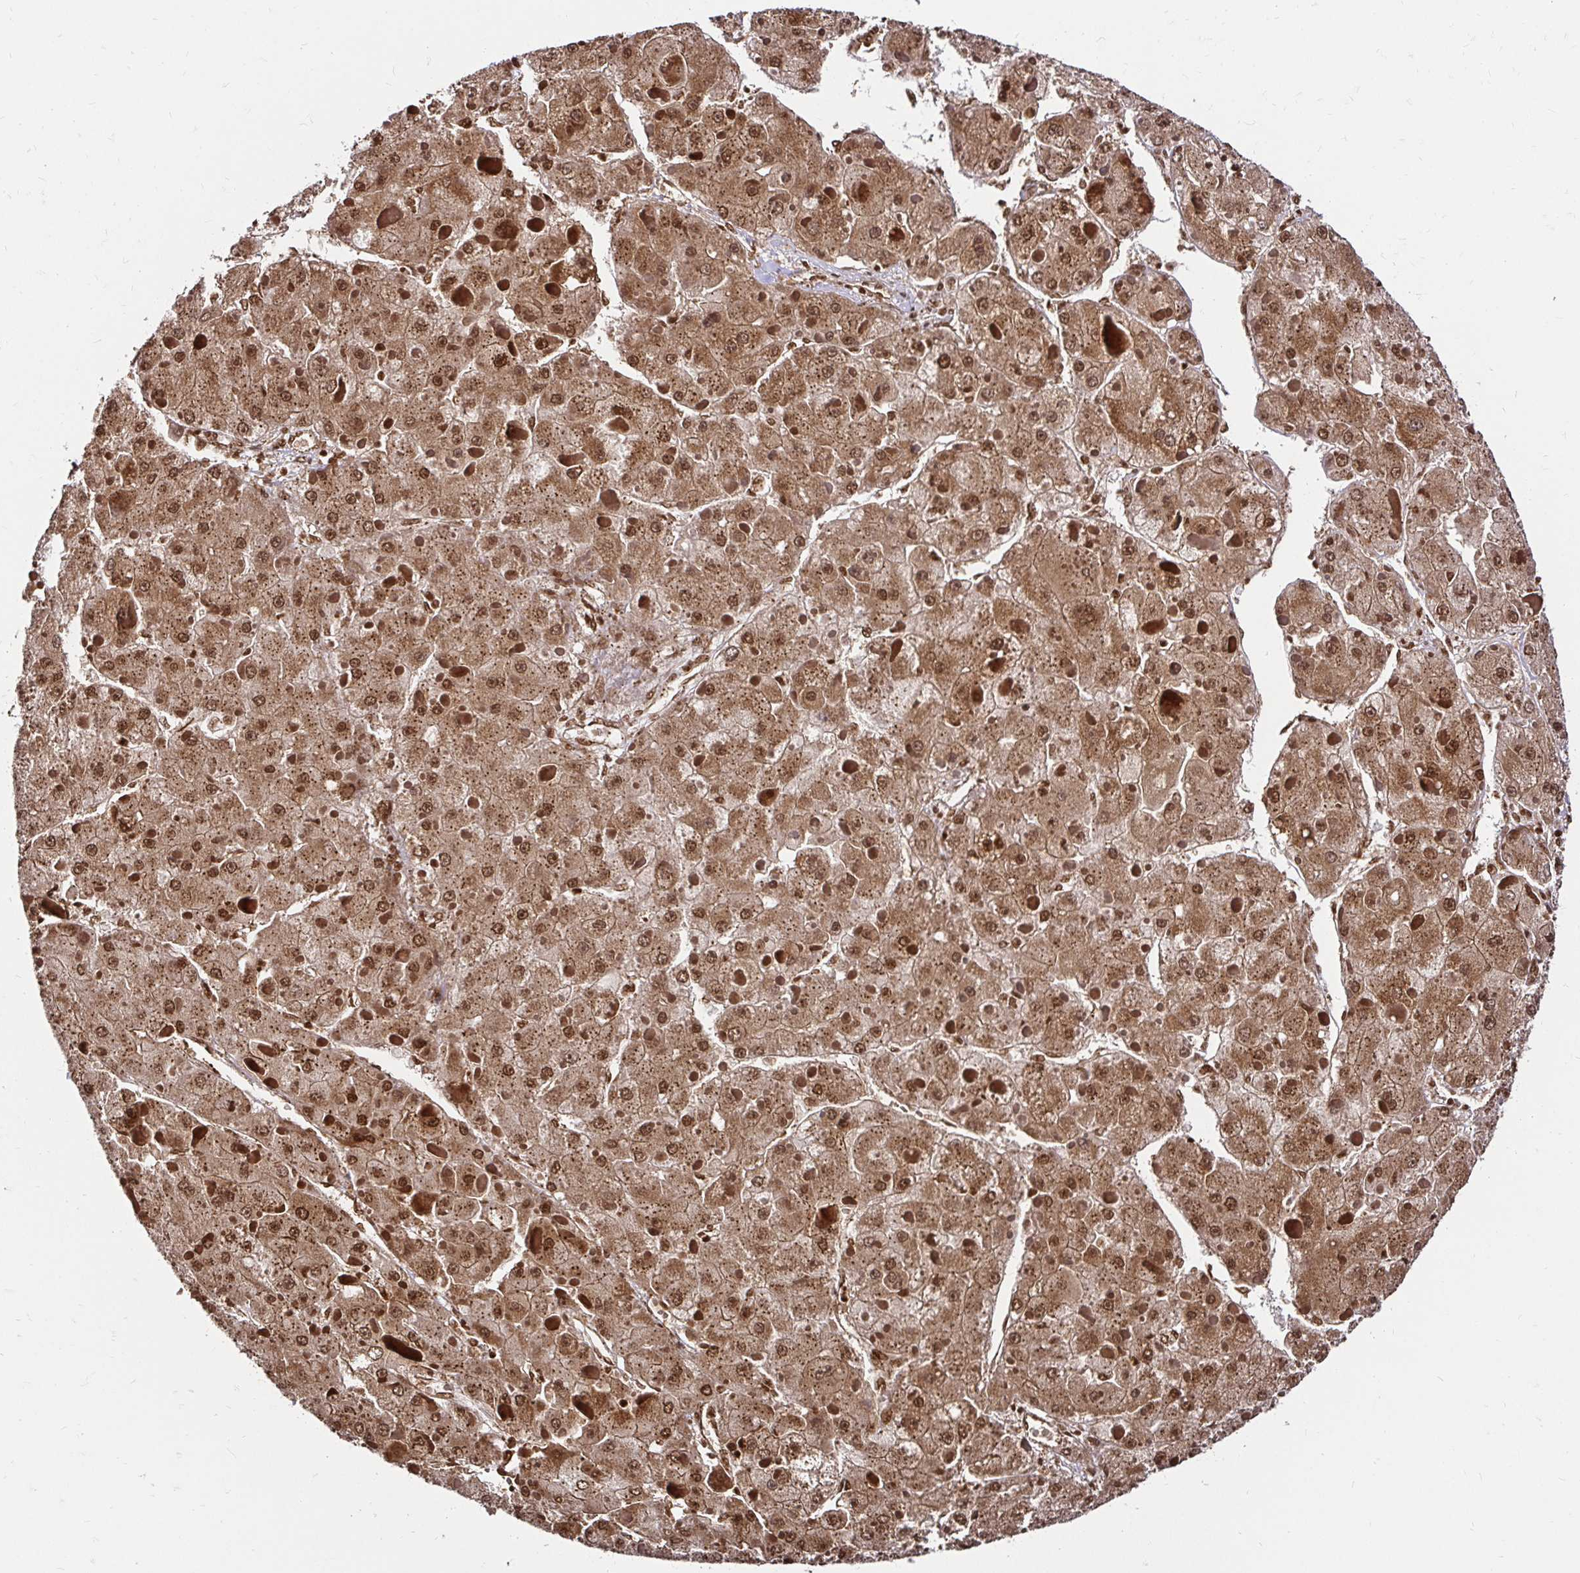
{"staining": {"intensity": "moderate", "quantity": ">75%", "location": "cytoplasmic/membranous,nuclear"}, "tissue": "liver cancer", "cell_type": "Tumor cells", "image_type": "cancer", "snomed": [{"axis": "morphology", "description": "Carcinoma, Hepatocellular, NOS"}, {"axis": "topography", "description": "Liver"}], "caption": "Liver cancer stained with a brown dye demonstrates moderate cytoplasmic/membranous and nuclear positive staining in approximately >75% of tumor cells.", "gene": "GLYR1", "patient": {"sex": "female", "age": 73}}